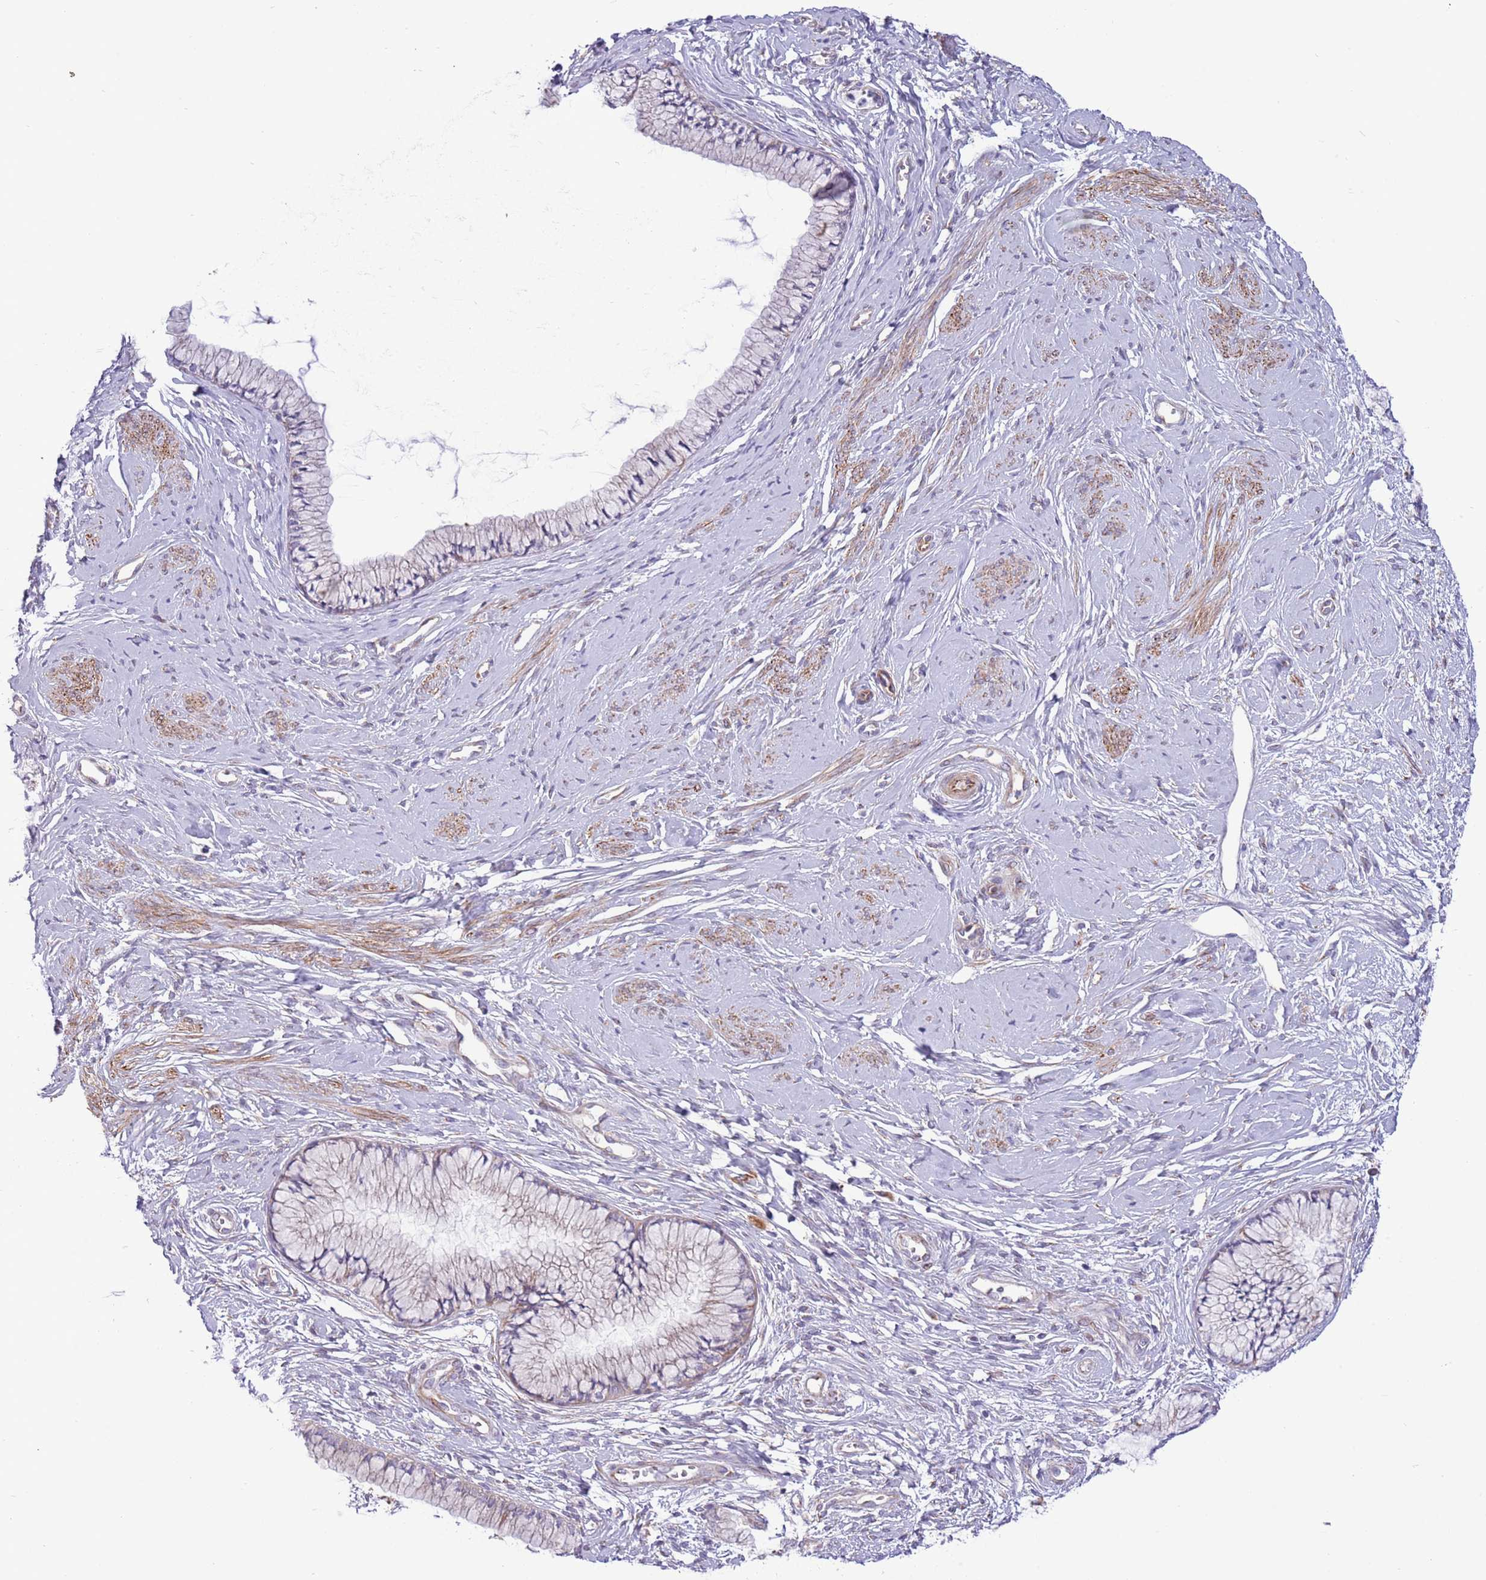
{"staining": {"intensity": "moderate", "quantity": "25%-75%", "location": "cytoplasmic/membranous"}, "tissue": "cervix", "cell_type": "Glandular cells", "image_type": "normal", "snomed": [{"axis": "morphology", "description": "Normal tissue, NOS"}, {"axis": "topography", "description": "Cervix"}], "caption": "A high-resolution image shows immunohistochemistry staining of benign cervix, which exhibits moderate cytoplasmic/membranous expression in approximately 25%-75% of glandular cells.", "gene": "ZC4H2", "patient": {"sex": "female", "age": 42}}